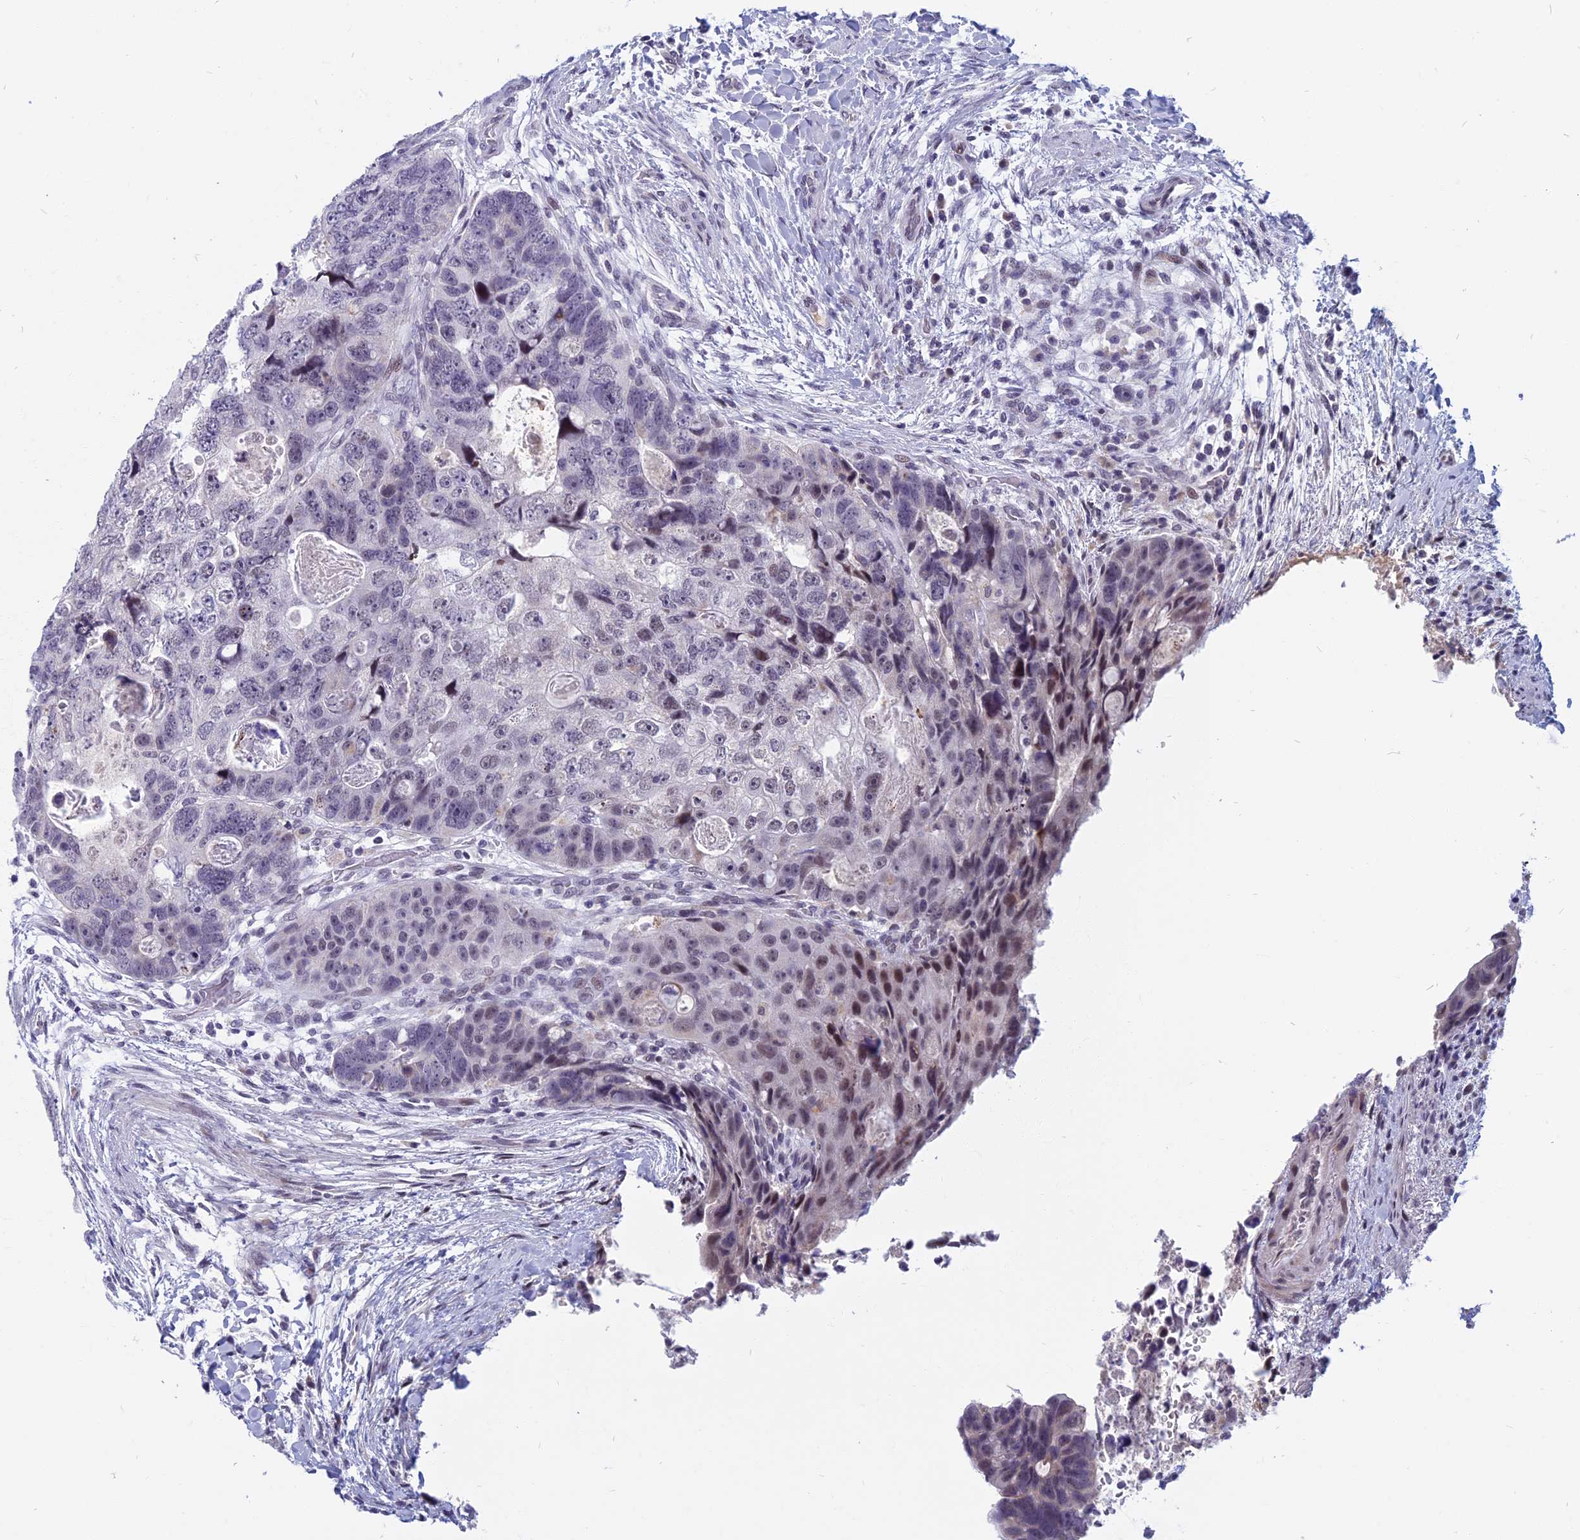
{"staining": {"intensity": "negative", "quantity": "none", "location": "none"}, "tissue": "colorectal cancer", "cell_type": "Tumor cells", "image_type": "cancer", "snomed": [{"axis": "morphology", "description": "Adenocarcinoma, NOS"}, {"axis": "topography", "description": "Rectum"}], "caption": "This is a micrograph of immunohistochemistry (IHC) staining of colorectal cancer, which shows no staining in tumor cells.", "gene": "CDC7", "patient": {"sex": "male", "age": 59}}